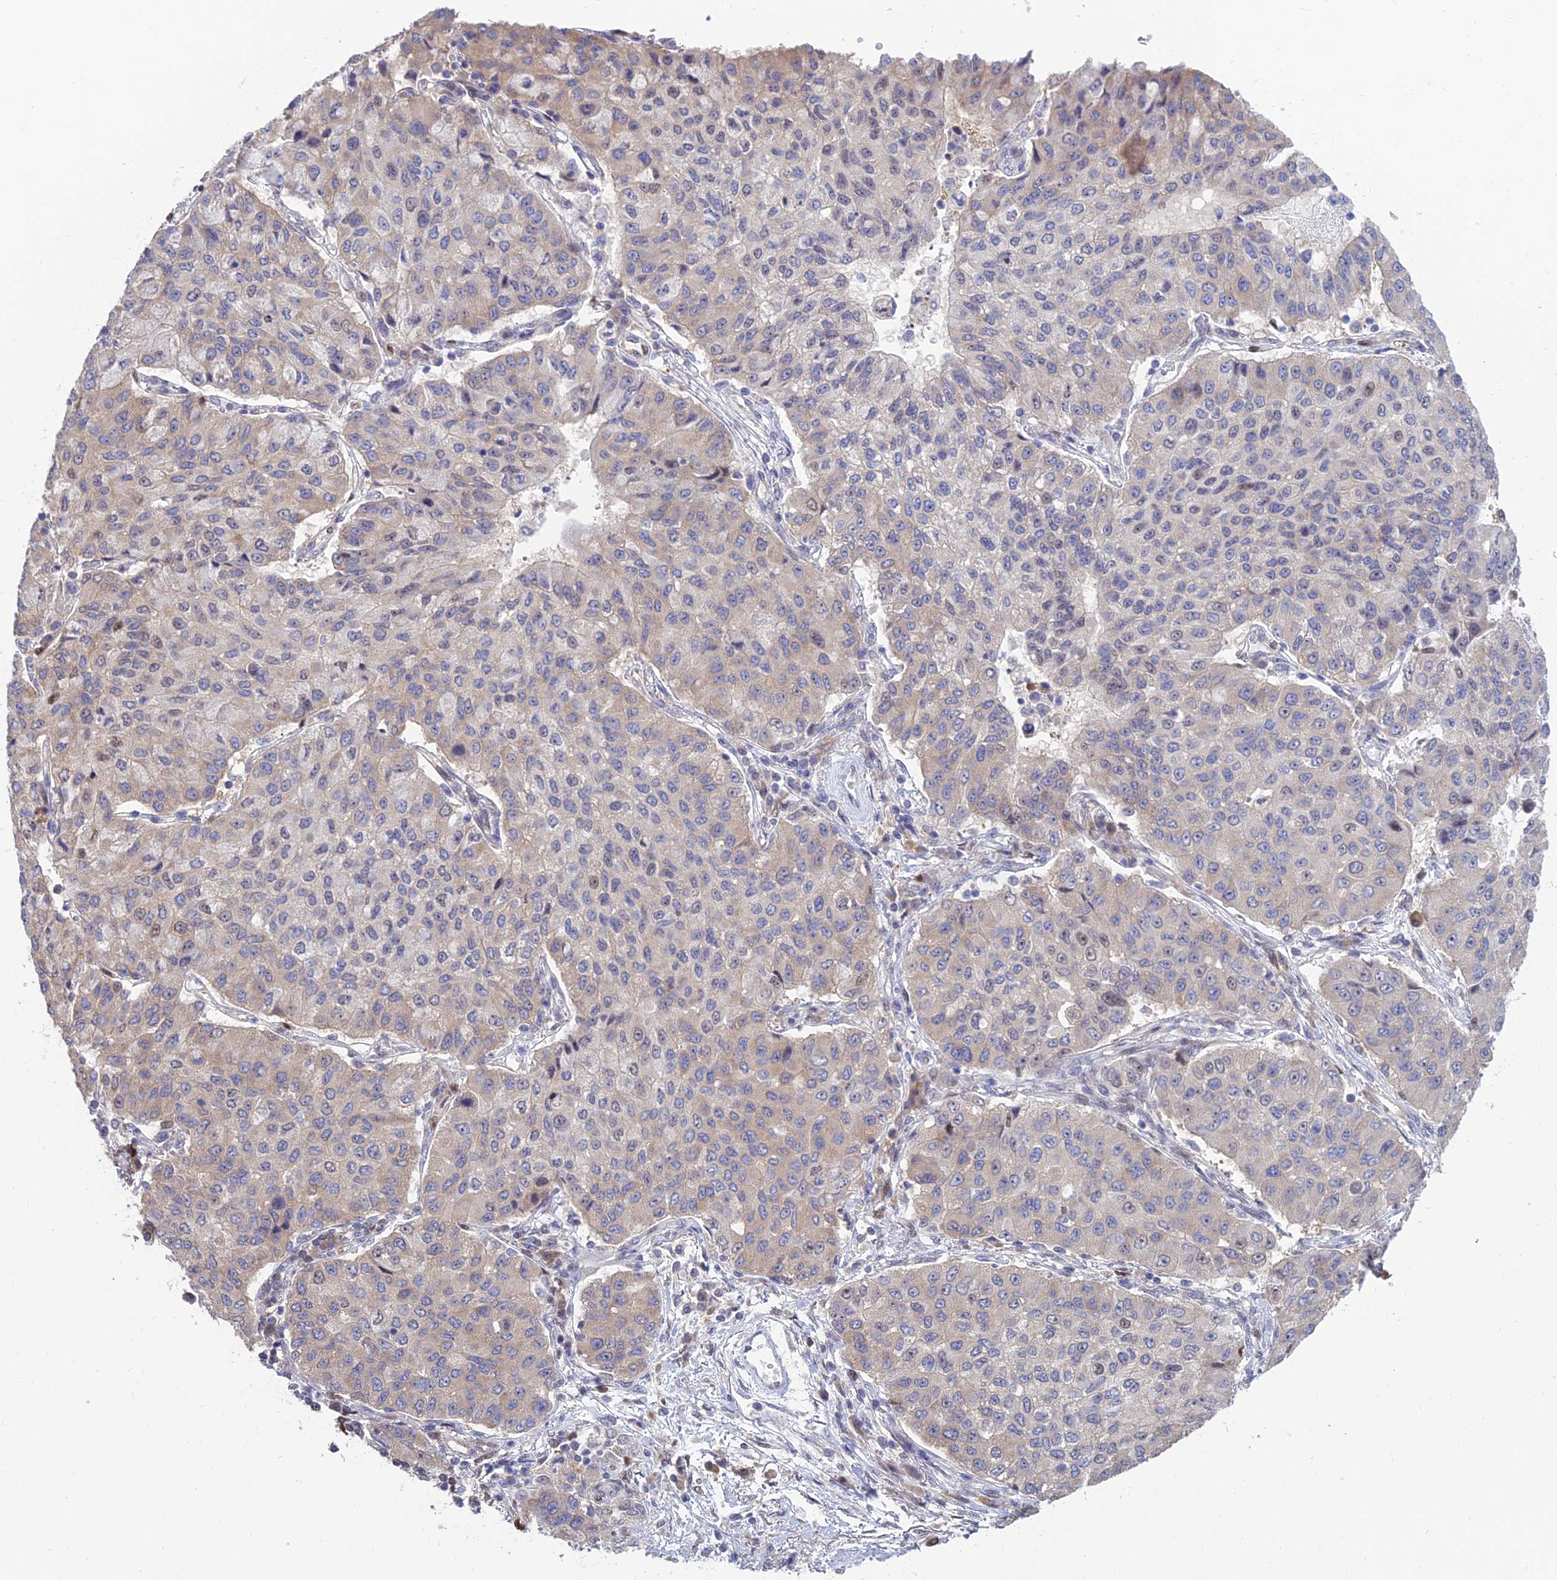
{"staining": {"intensity": "moderate", "quantity": "<25%", "location": "cytoplasmic/membranous"}, "tissue": "lung cancer", "cell_type": "Tumor cells", "image_type": "cancer", "snomed": [{"axis": "morphology", "description": "Squamous cell carcinoma, NOS"}, {"axis": "topography", "description": "Lung"}], "caption": "About <25% of tumor cells in human squamous cell carcinoma (lung) exhibit moderate cytoplasmic/membranous protein expression as visualized by brown immunohistochemical staining.", "gene": "DNPEP", "patient": {"sex": "male", "age": 74}}